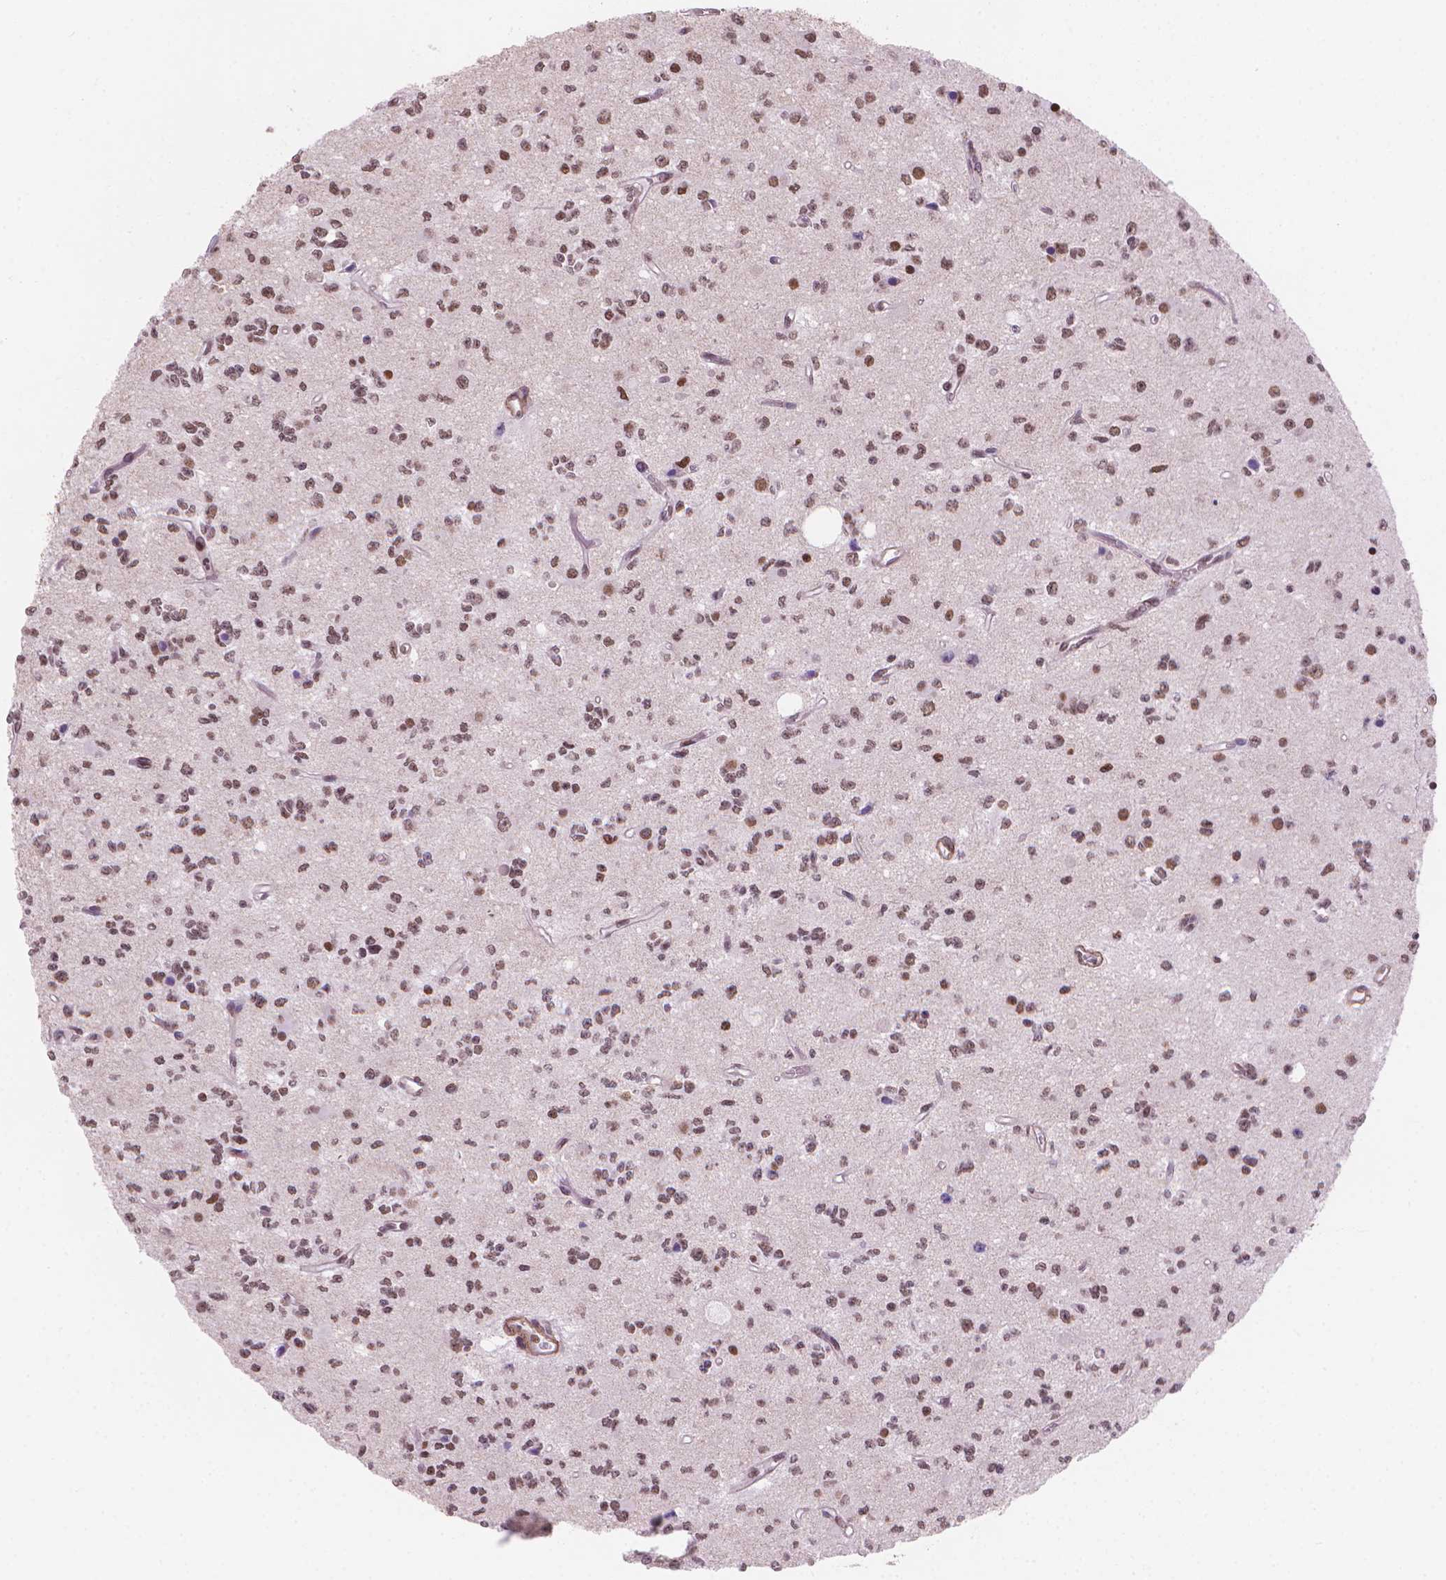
{"staining": {"intensity": "moderate", "quantity": ">75%", "location": "nuclear"}, "tissue": "glioma", "cell_type": "Tumor cells", "image_type": "cancer", "snomed": [{"axis": "morphology", "description": "Glioma, malignant, Low grade"}, {"axis": "topography", "description": "Brain"}], "caption": "Immunohistochemical staining of low-grade glioma (malignant) displays medium levels of moderate nuclear protein expression in approximately >75% of tumor cells.", "gene": "HOXD4", "patient": {"sex": "female", "age": 45}}